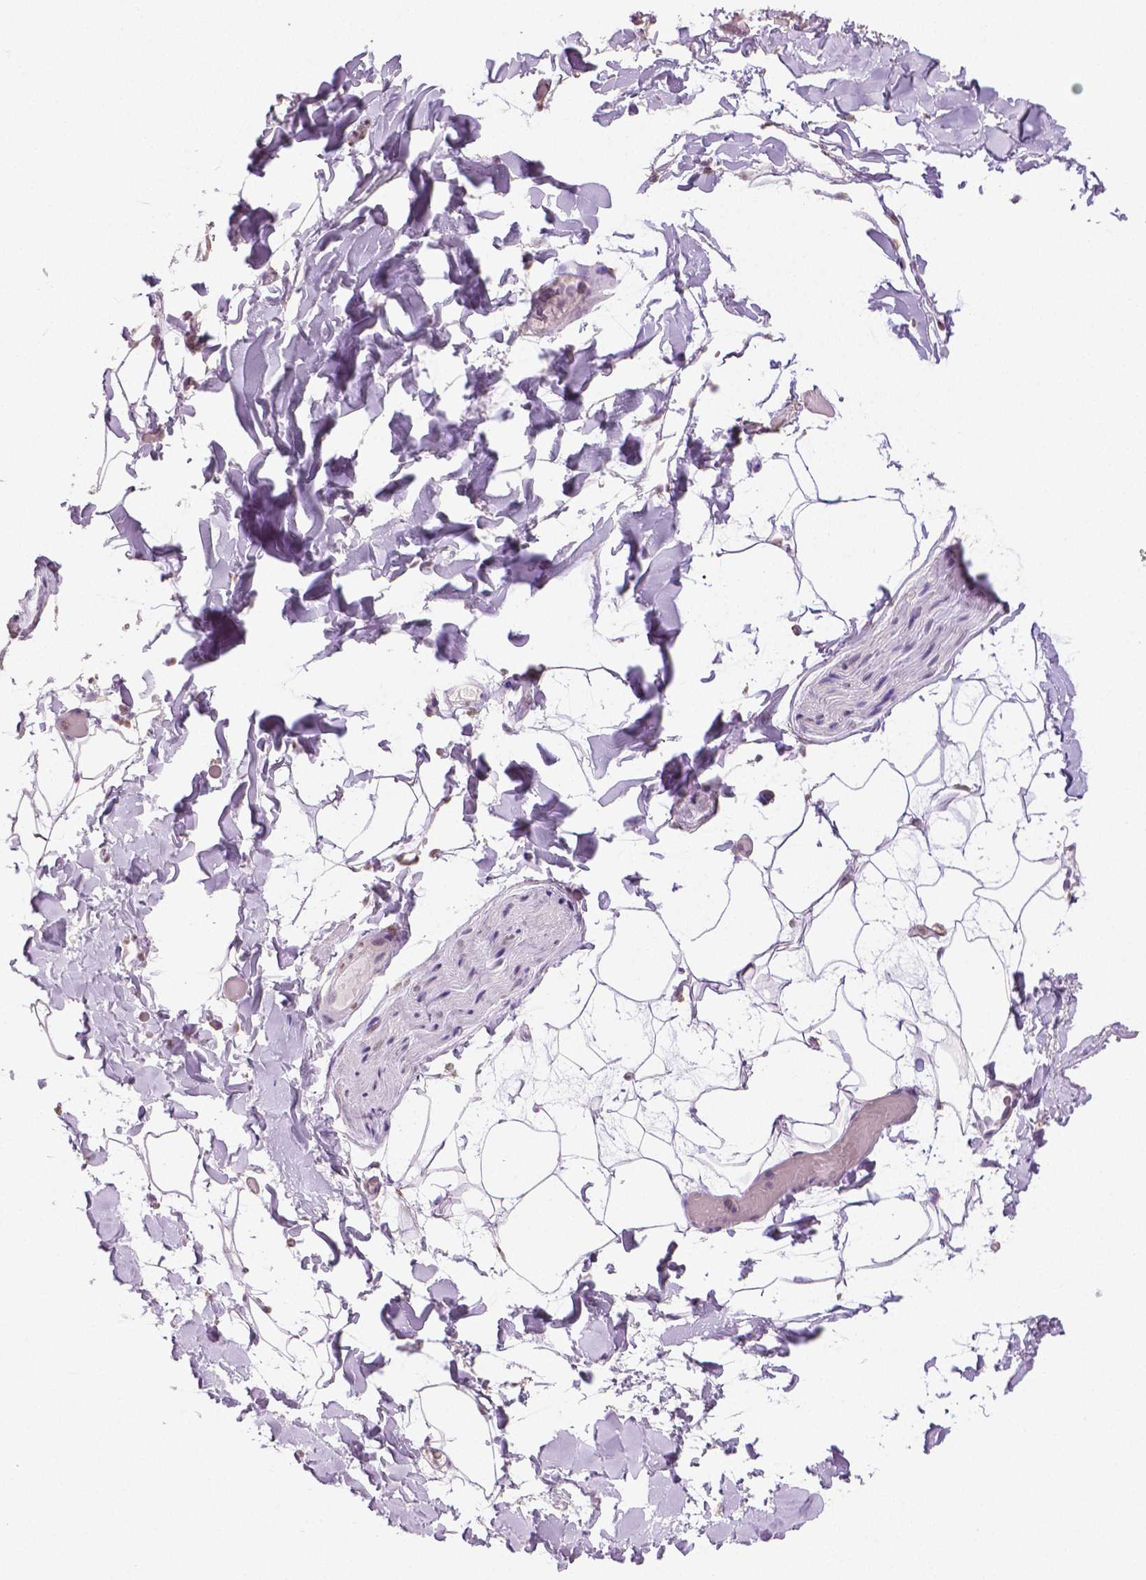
{"staining": {"intensity": "negative", "quantity": "none", "location": "none"}, "tissue": "adipose tissue", "cell_type": "Adipocytes", "image_type": "normal", "snomed": [{"axis": "morphology", "description": "Normal tissue, NOS"}, {"axis": "topography", "description": "Gallbladder"}, {"axis": "topography", "description": "Peripheral nerve tissue"}], "caption": "IHC image of benign human adipose tissue stained for a protein (brown), which demonstrates no expression in adipocytes.", "gene": "IGF2BP1", "patient": {"sex": "female", "age": 45}}